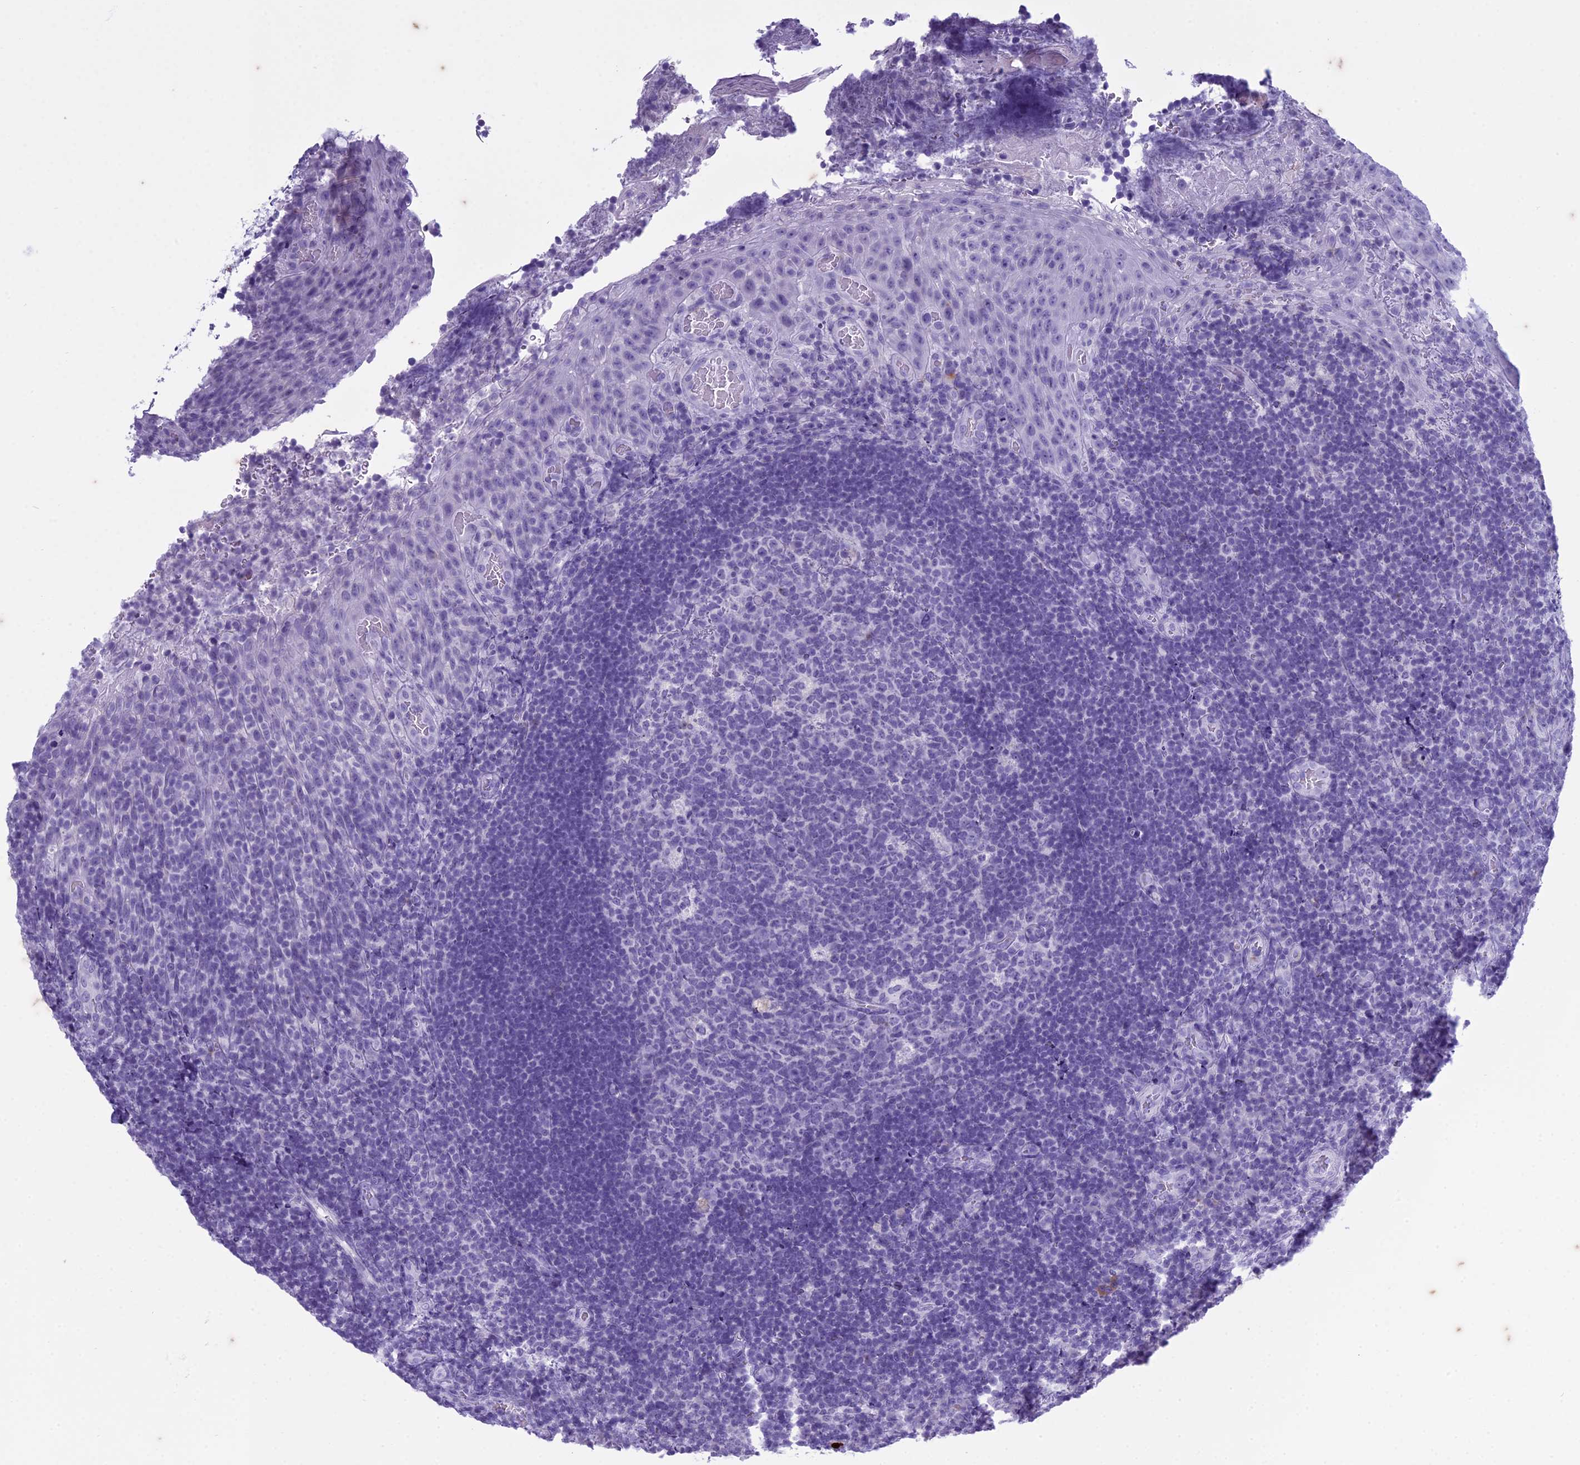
{"staining": {"intensity": "negative", "quantity": "none", "location": "none"}, "tissue": "tonsil", "cell_type": "Germinal center cells", "image_type": "normal", "snomed": [{"axis": "morphology", "description": "Normal tissue, NOS"}, {"axis": "topography", "description": "Tonsil"}], "caption": "Human tonsil stained for a protein using IHC demonstrates no staining in germinal center cells.", "gene": "HMGB4", "patient": {"sex": "male", "age": 17}}